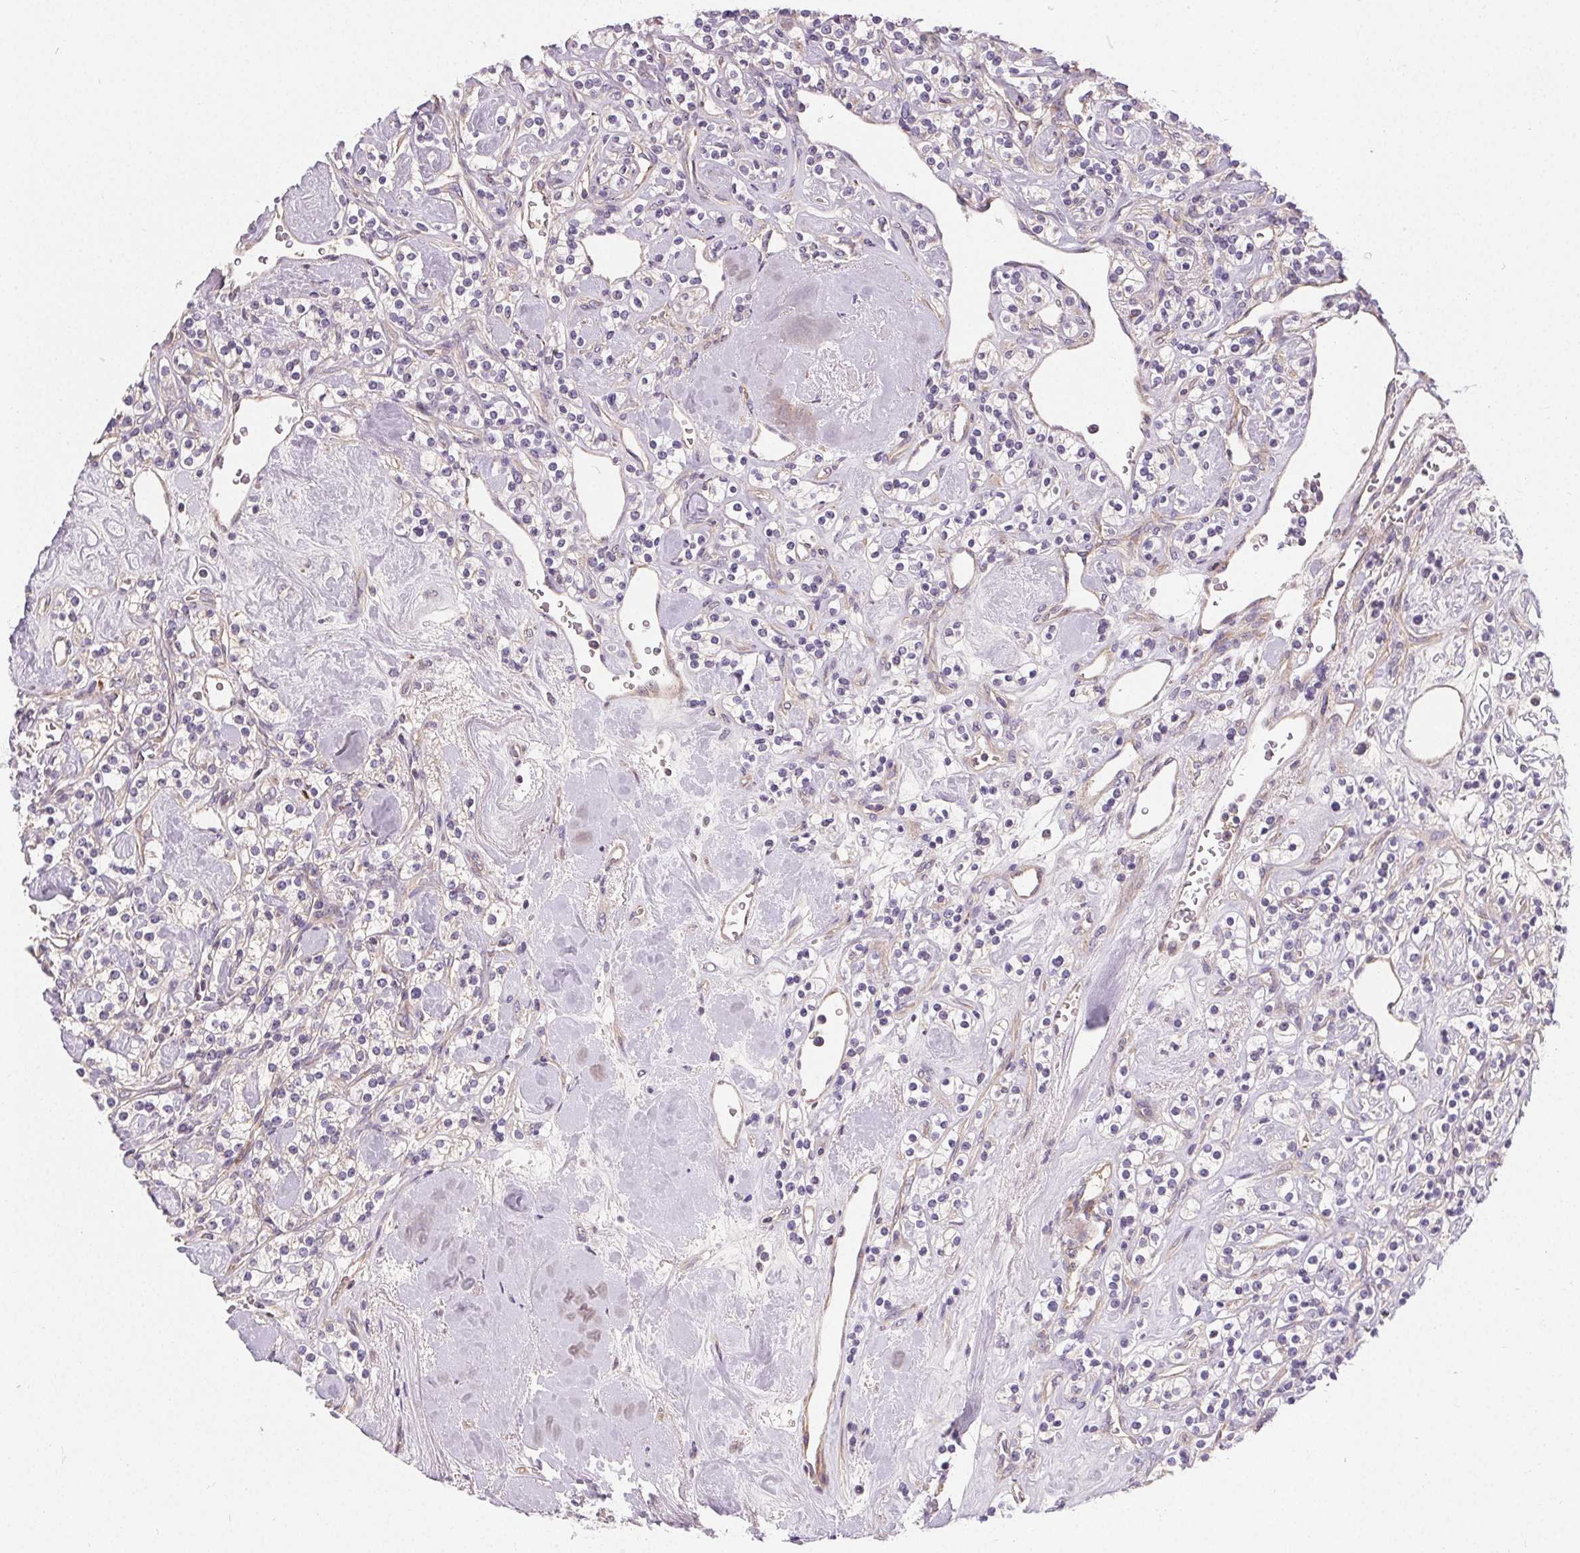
{"staining": {"intensity": "negative", "quantity": "none", "location": "none"}, "tissue": "renal cancer", "cell_type": "Tumor cells", "image_type": "cancer", "snomed": [{"axis": "morphology", "description": "Adenocarcinoma, NOS"}, {"axis": "topography", "description": "Kidney"}], "caption": "Renal adenocarcinoma stained for a protein using IHC demonstrates no expression tumor cells.", "gene": "APLP1", "patient": {"sex": "male", "age": 77}}